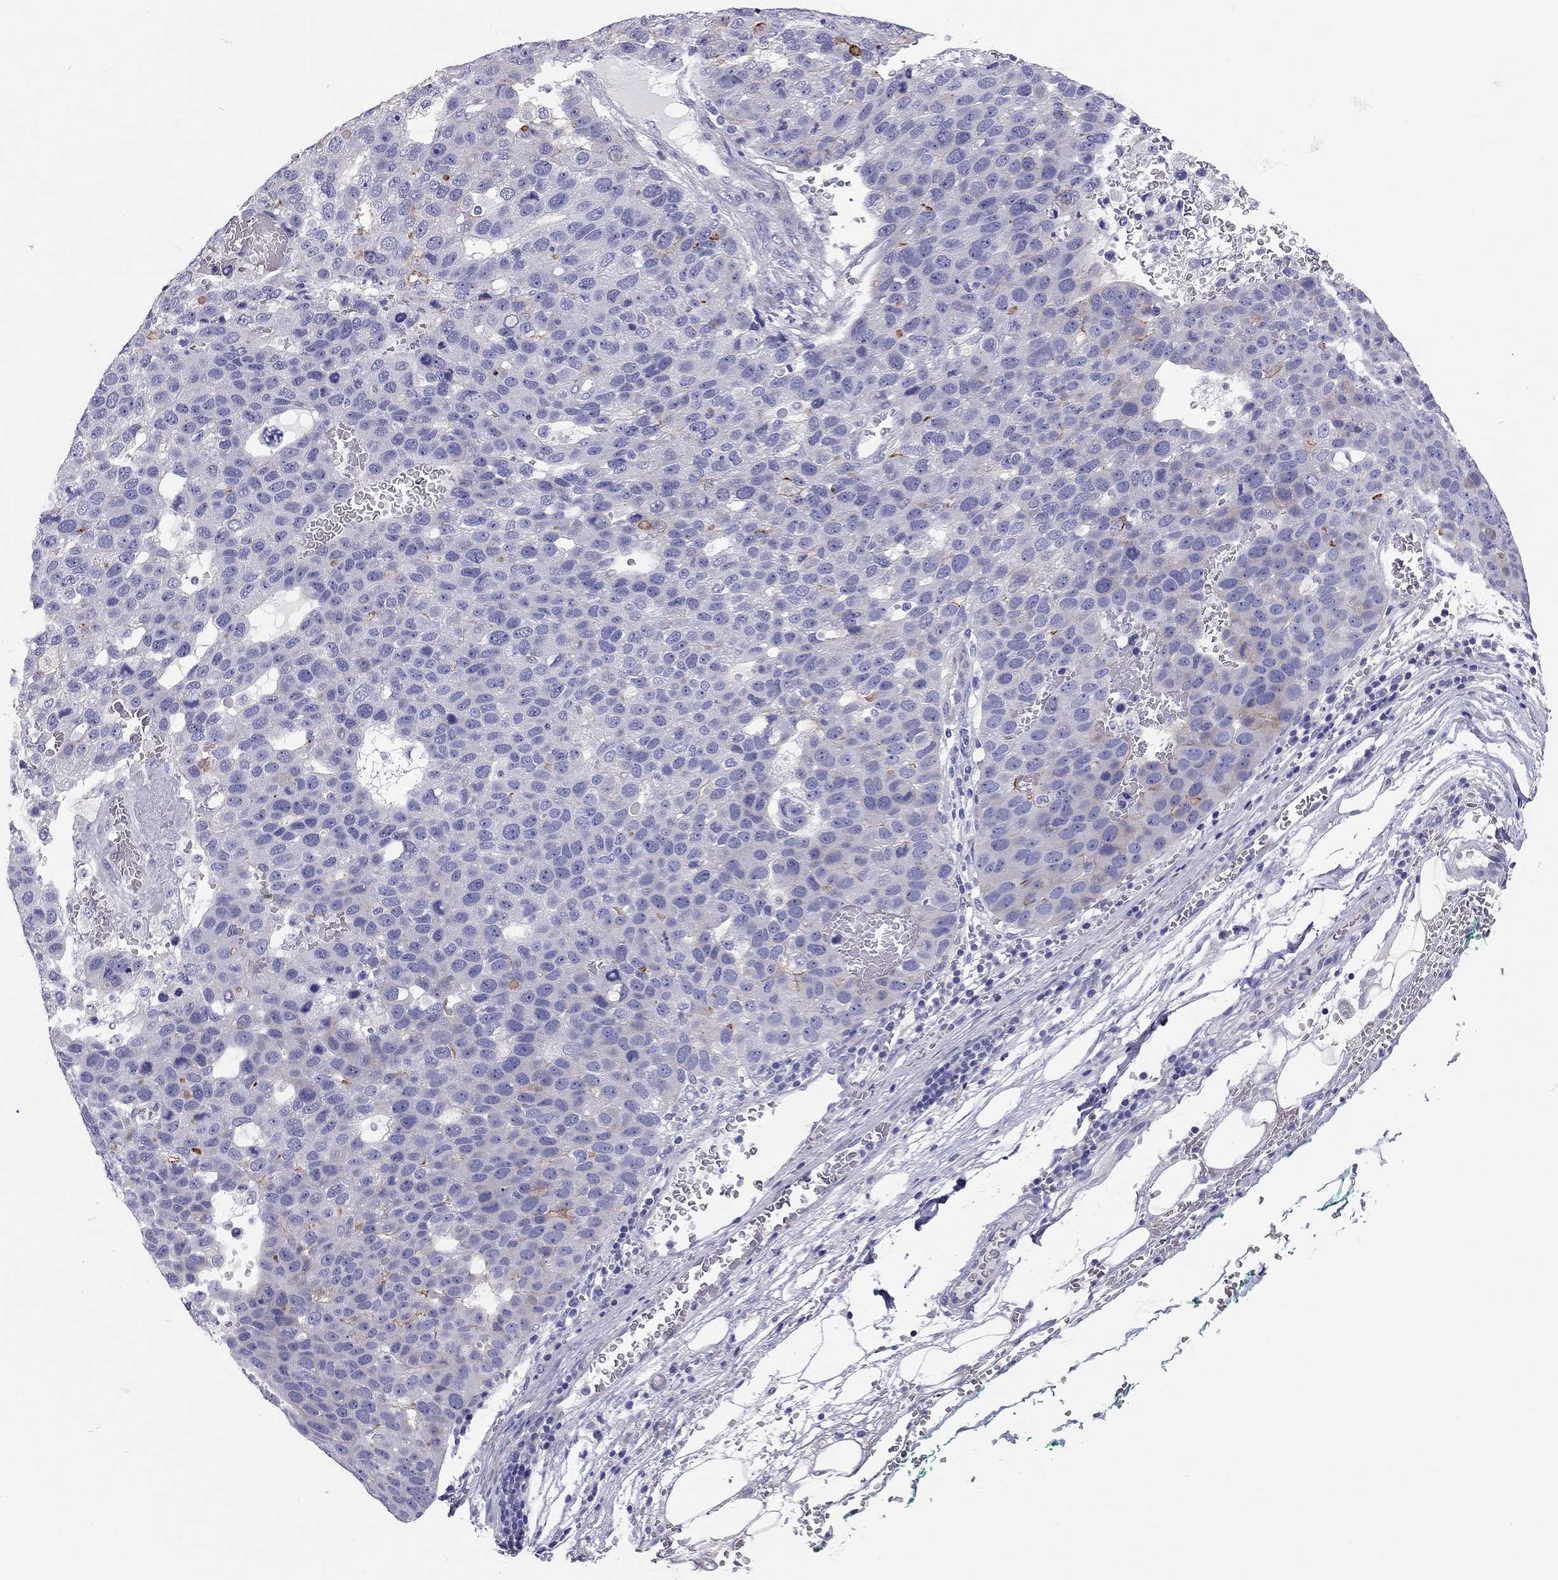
{"staining": {"intensity": "negative", "quantity": "none", "location": "none"}, "tissue": "pancreatic cancer", "cell_type": "Tumor cells", "image_type": "cancer", "snomed": [{"axis": "morphology", "description": "Adenocarcinoma, NOS"}, {"axis": "topography", "description": "Pancreas"}], "caption": "DAB immunohistochemical staining of human adenocarcinoma (pancreatic) displays no significant positivity in tumor cells. (Immunohistochemistry, brightfield microscopy, high magnification).", "gene": "SCARB1", "patient": {"sex": "female", "age": 61}}